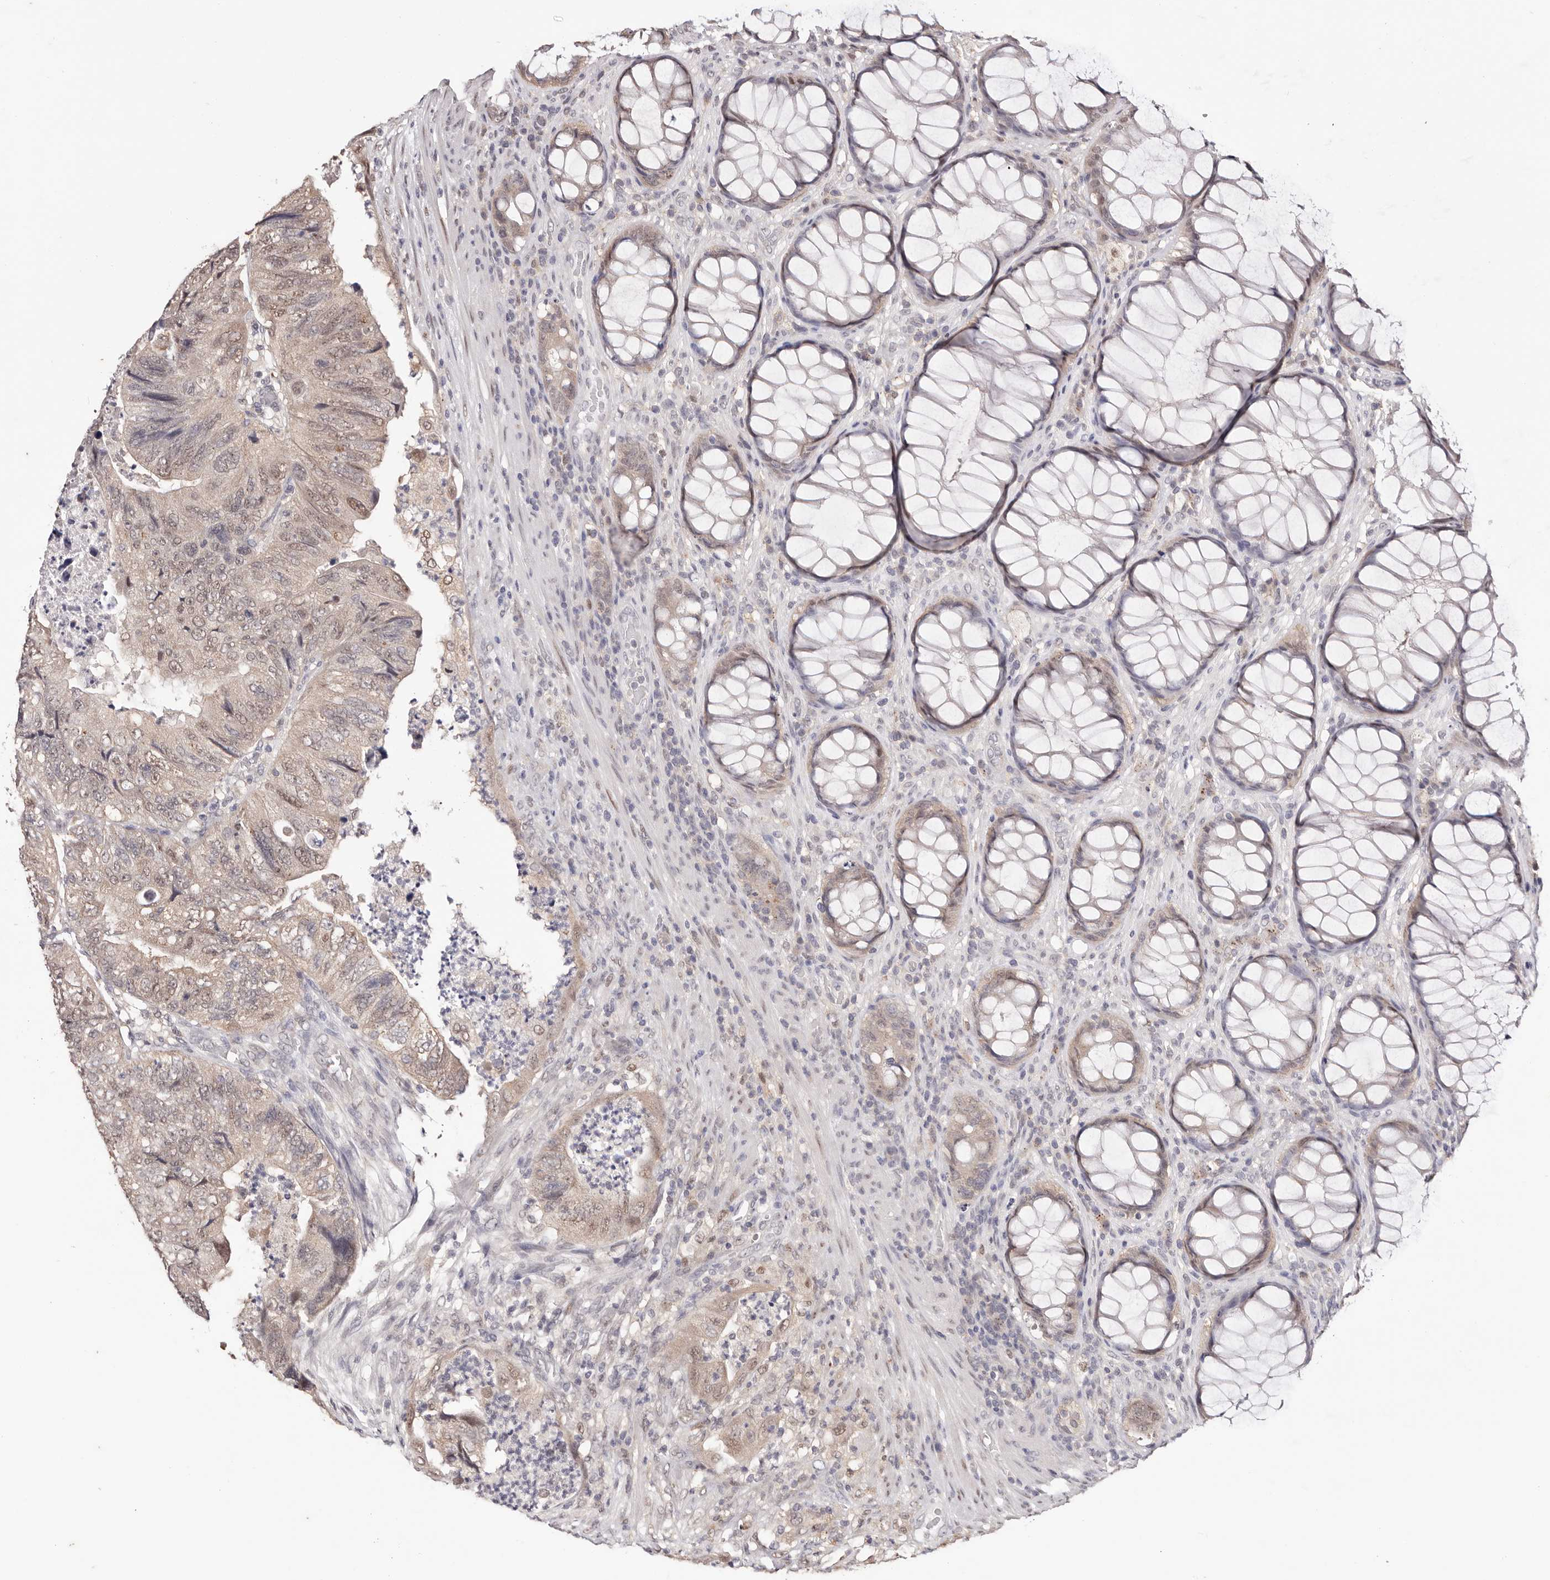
{"staining": {"intensity": "moderate", "quantity": "25%-75%", "location": "cytoplasmic/membranous,nuclear"}, "tissue": "colorectal cancer", "cell_type": "Tumor cells", "image_type": "cancer", "snomed": [{"axis": "morphology", "description": "Adenocarcinoma, NOS"}, {"axis": "topography", "description": "Rectum"}], "caption": "The image displays immunohistochemical staining of colorectal adenocarcinoma. There is moderate cytoplasmic/membranous and nuclear expression is present in about 25%-75% of tumor cells. (DAB IHC, brown staining for protein, blue staining for nuclei).", "gene": "TYW3", "patient": {"sex": "male", "age": 63}}